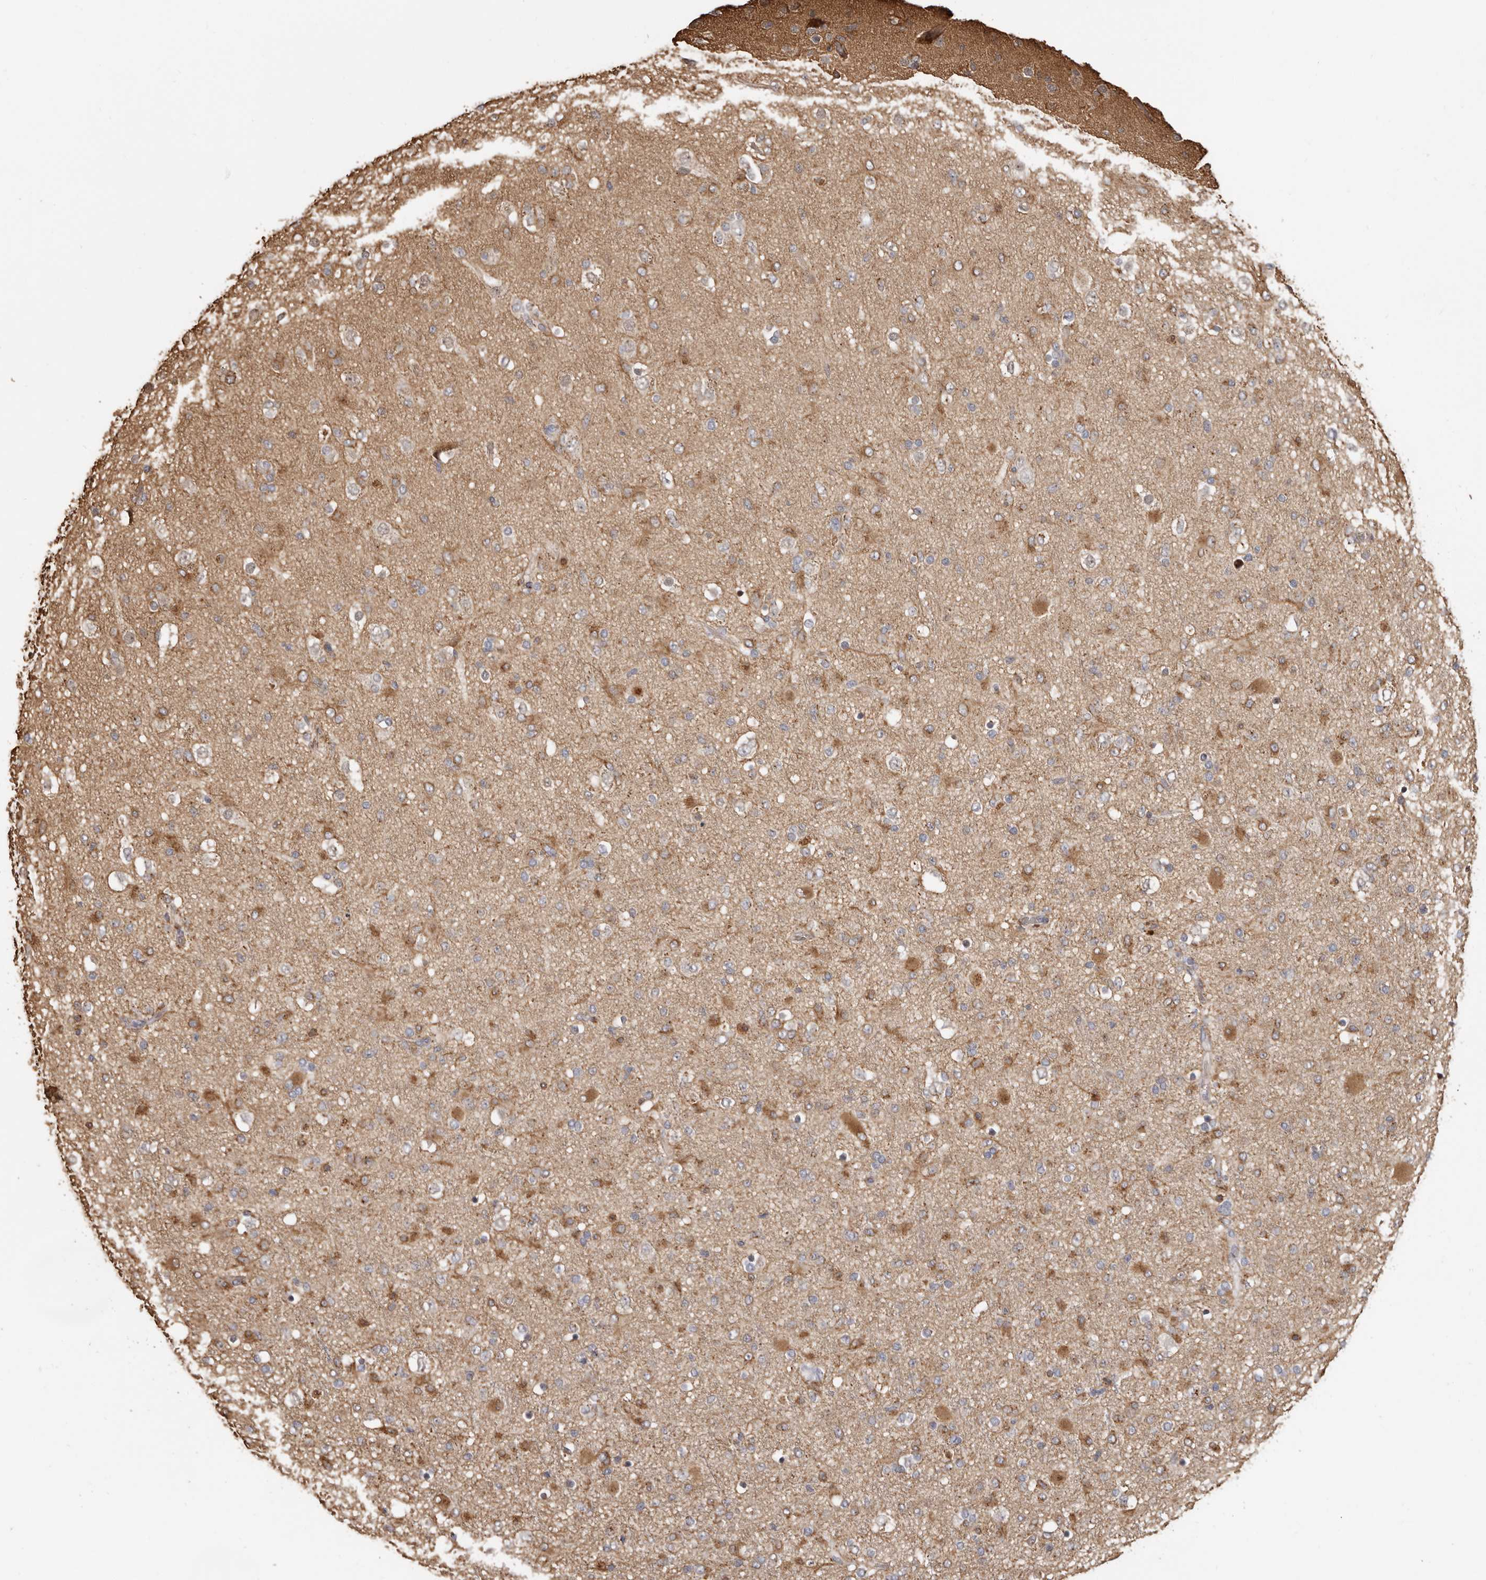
{"staining": {"intensity": "moderate", "quantity": "25%-75%", "location": "cytoplasmic/membranous"}, "tissue": "glioma", "cell_type": "Tumor cells", "image_type": "cancer", "snomed": [{"axis": "morphology", "description": "Glioma, malignant, Low grade"}, {"axis": "topography", "description": "Brain"}], "caption": "The immunohistochemical stain shows moderate cytoplasmic/membranous positivity in tumor cells of glioma tissue.", "gene": "ENTREP1", "patient": {"sex": "male", "age": 65}}